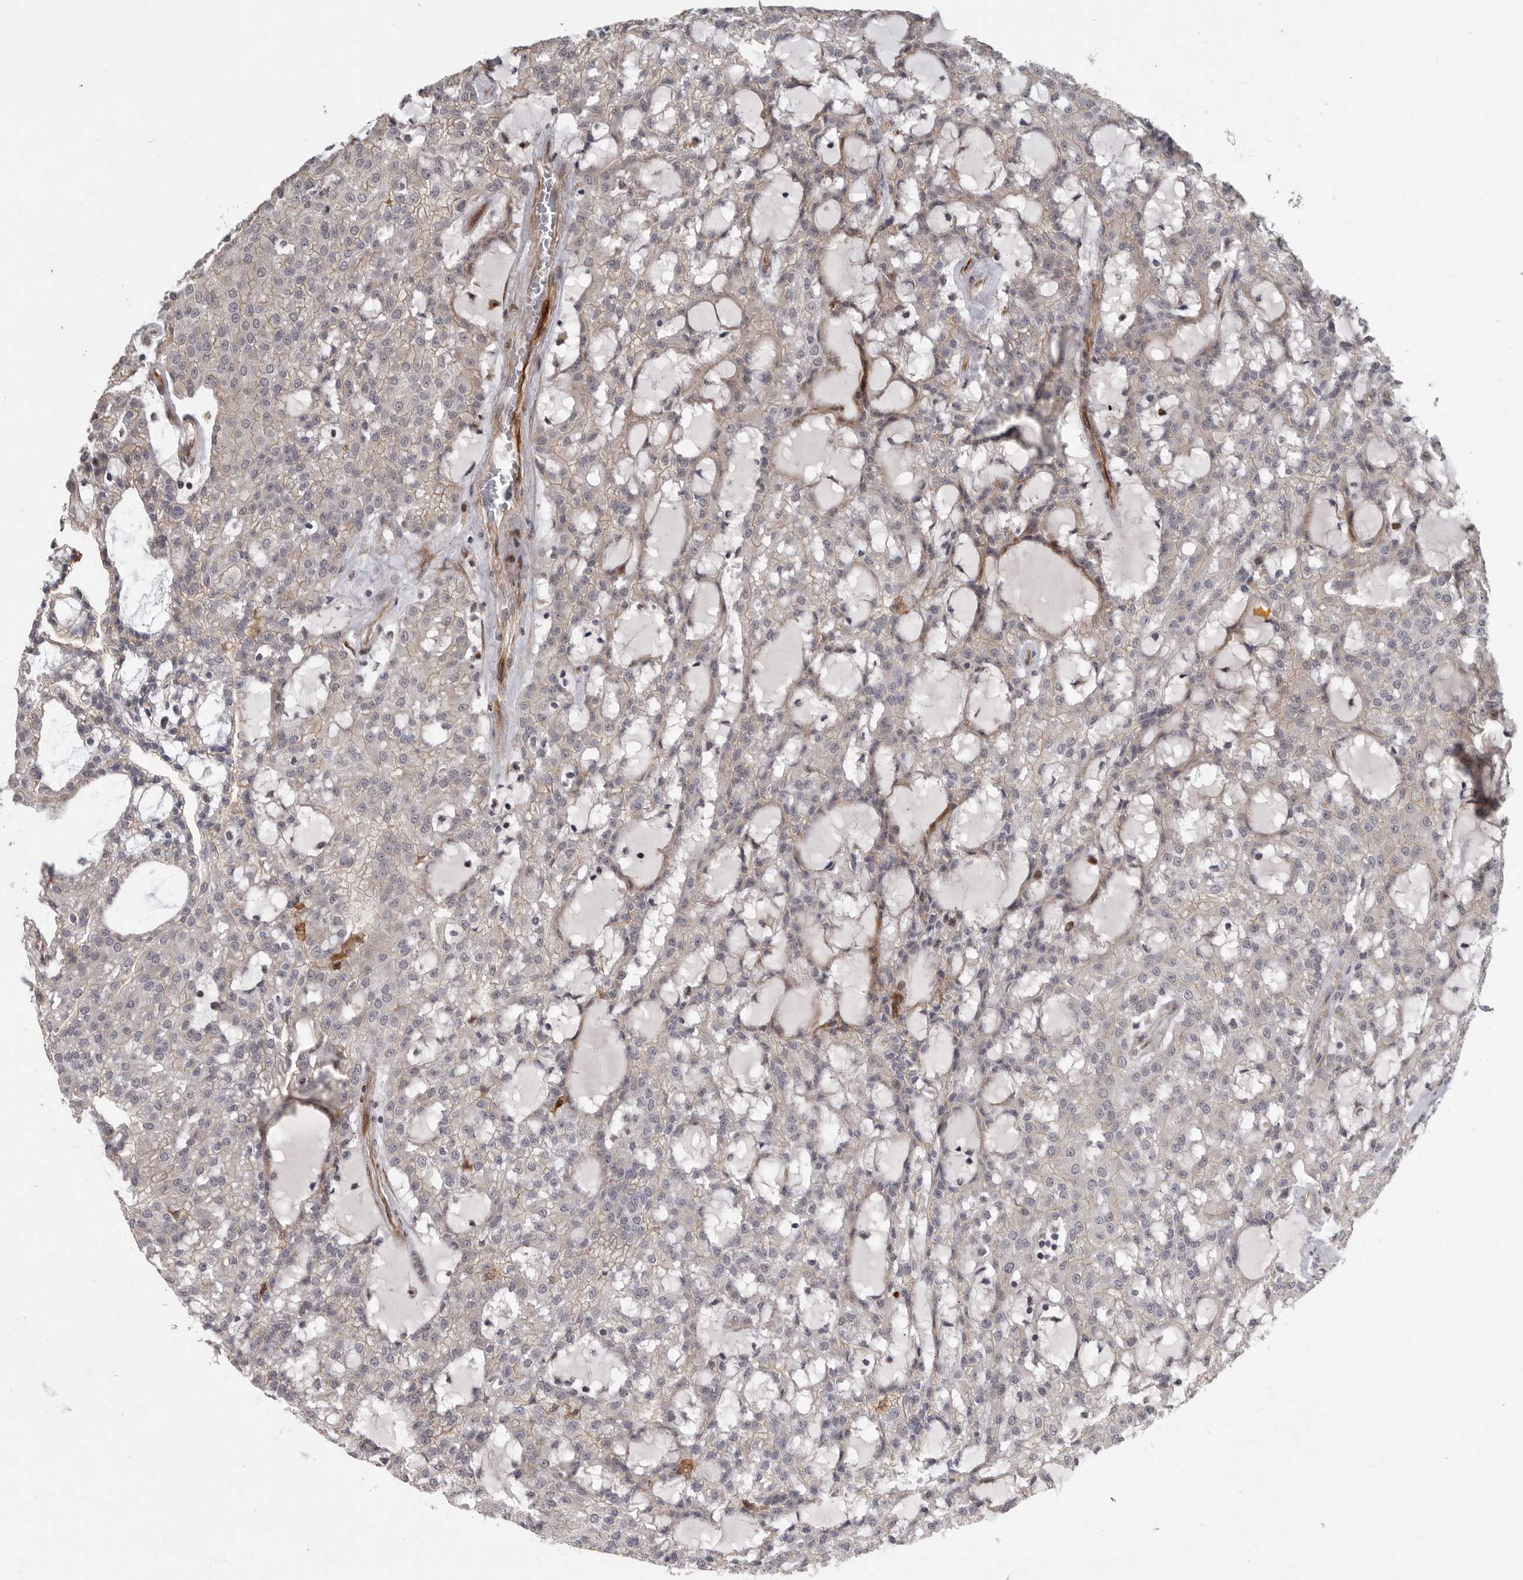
{"staining": {"intensity": "negative", "quantity": "none", "location": "none"}, "tissue": "renal cancer", "cell_type": "Tumor cells", "image_type": "cancer", "snomed": [{"axis": "morphology", "description": "Adenocarcinoma, NOS"}, {"axis": "topography", "description": "Kidney"}], "caption": "Tumor cells are negative for brown protein staining in adenocarcinoma (renal).", "gene": "MPDZ", "patient": {"sex": "male", "age": 63}}